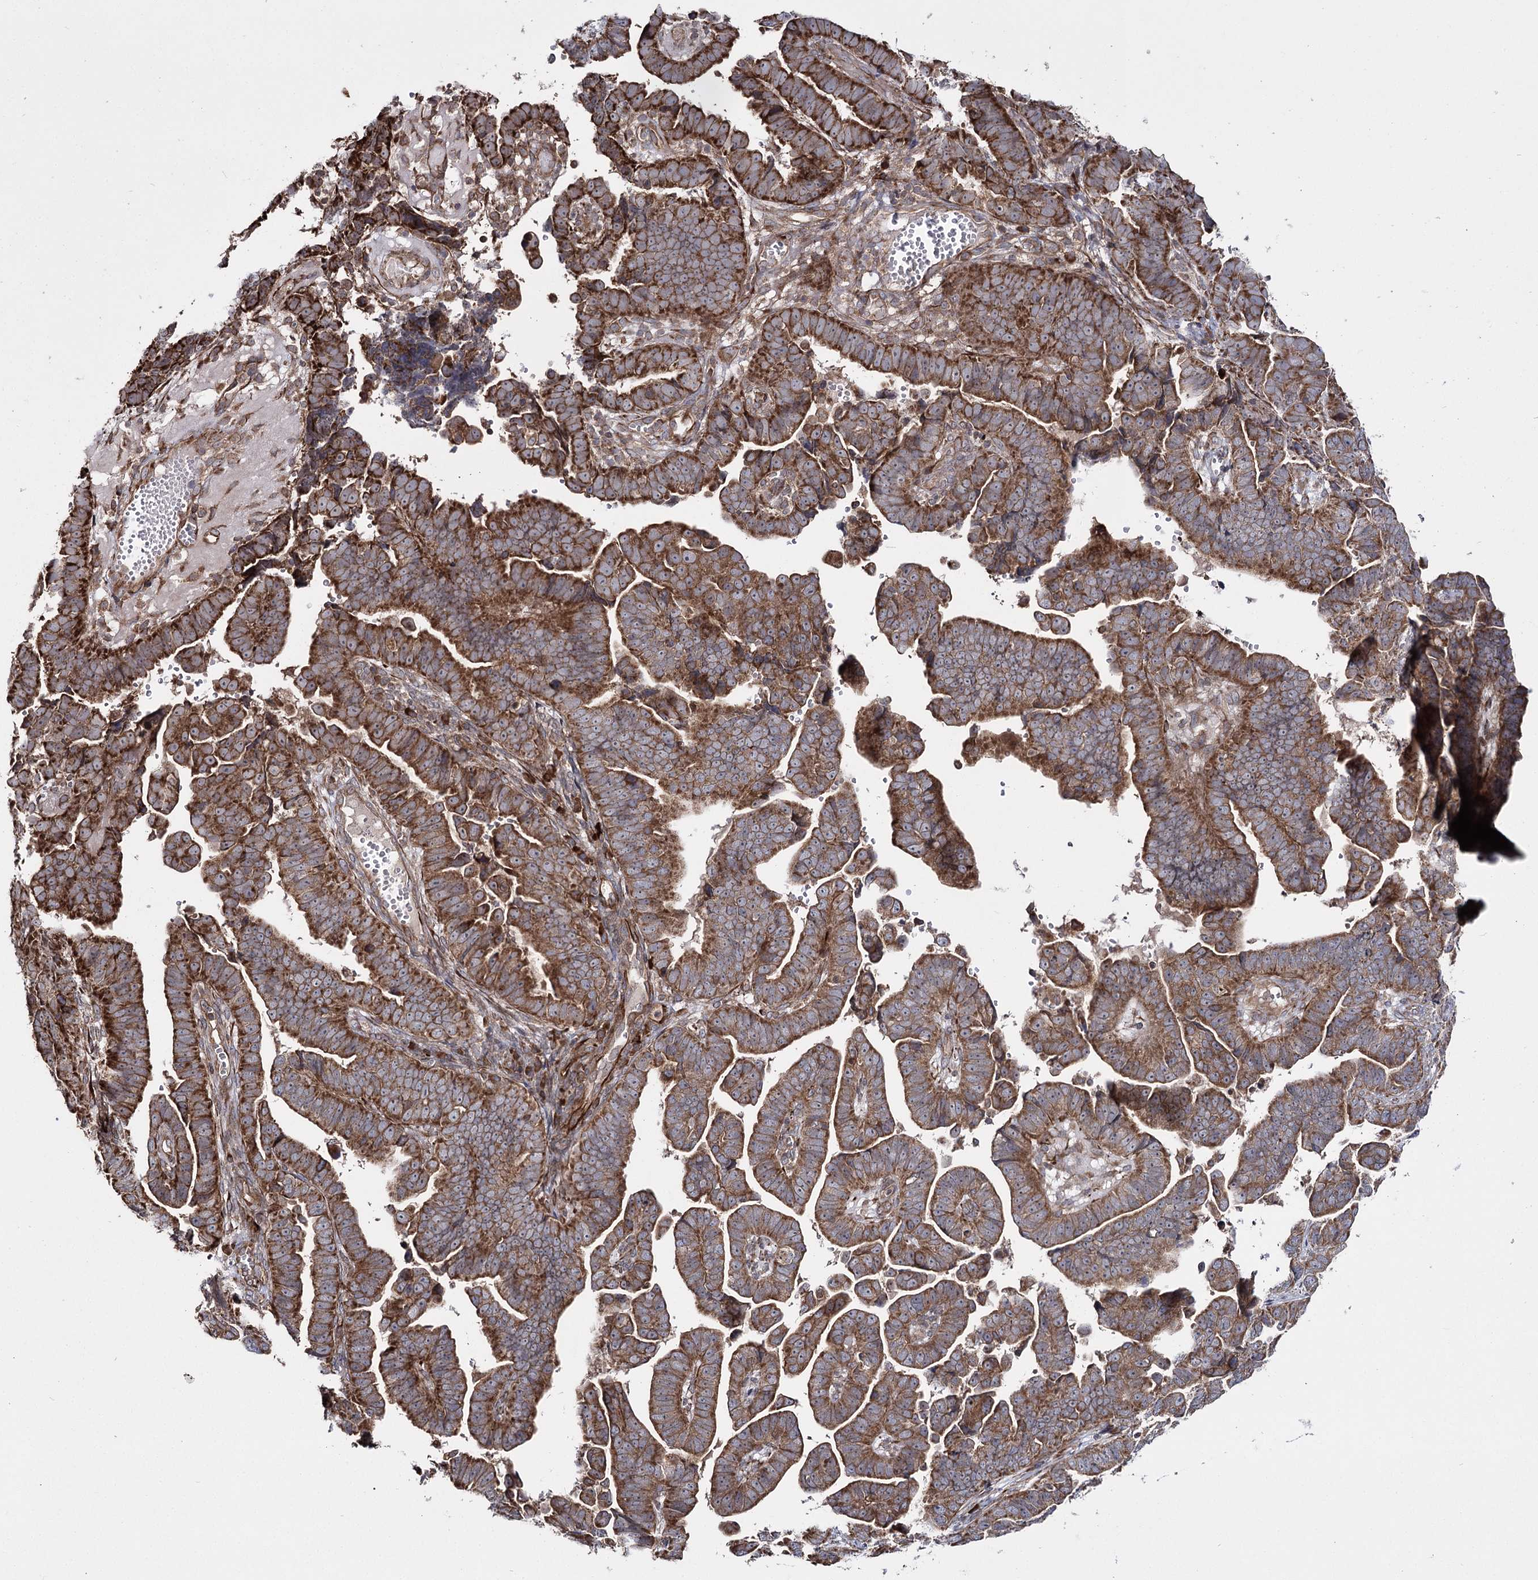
{"staining": {"intensity": "moderate", "quantity": ">75%", "location": "cytoplasmic/membranous"}, "tissue": "endometrial cancer", "cell_type": "Tumor cells", "image_type": "cancer", "snomed": [{"axis": "morphology", "description": "Adenocarcinoma, NOS"}, {"axis": "topography", "description": "Endometrium"}], "caption": "Immunohistochemical staining of endometrial cancer shows medium levels of moderate cytoplasmic/membranous protein positivity in approximately >75% of tumor cells.", "gene": "HECTD2", "patient": {"sex": "female", "age": 75}}